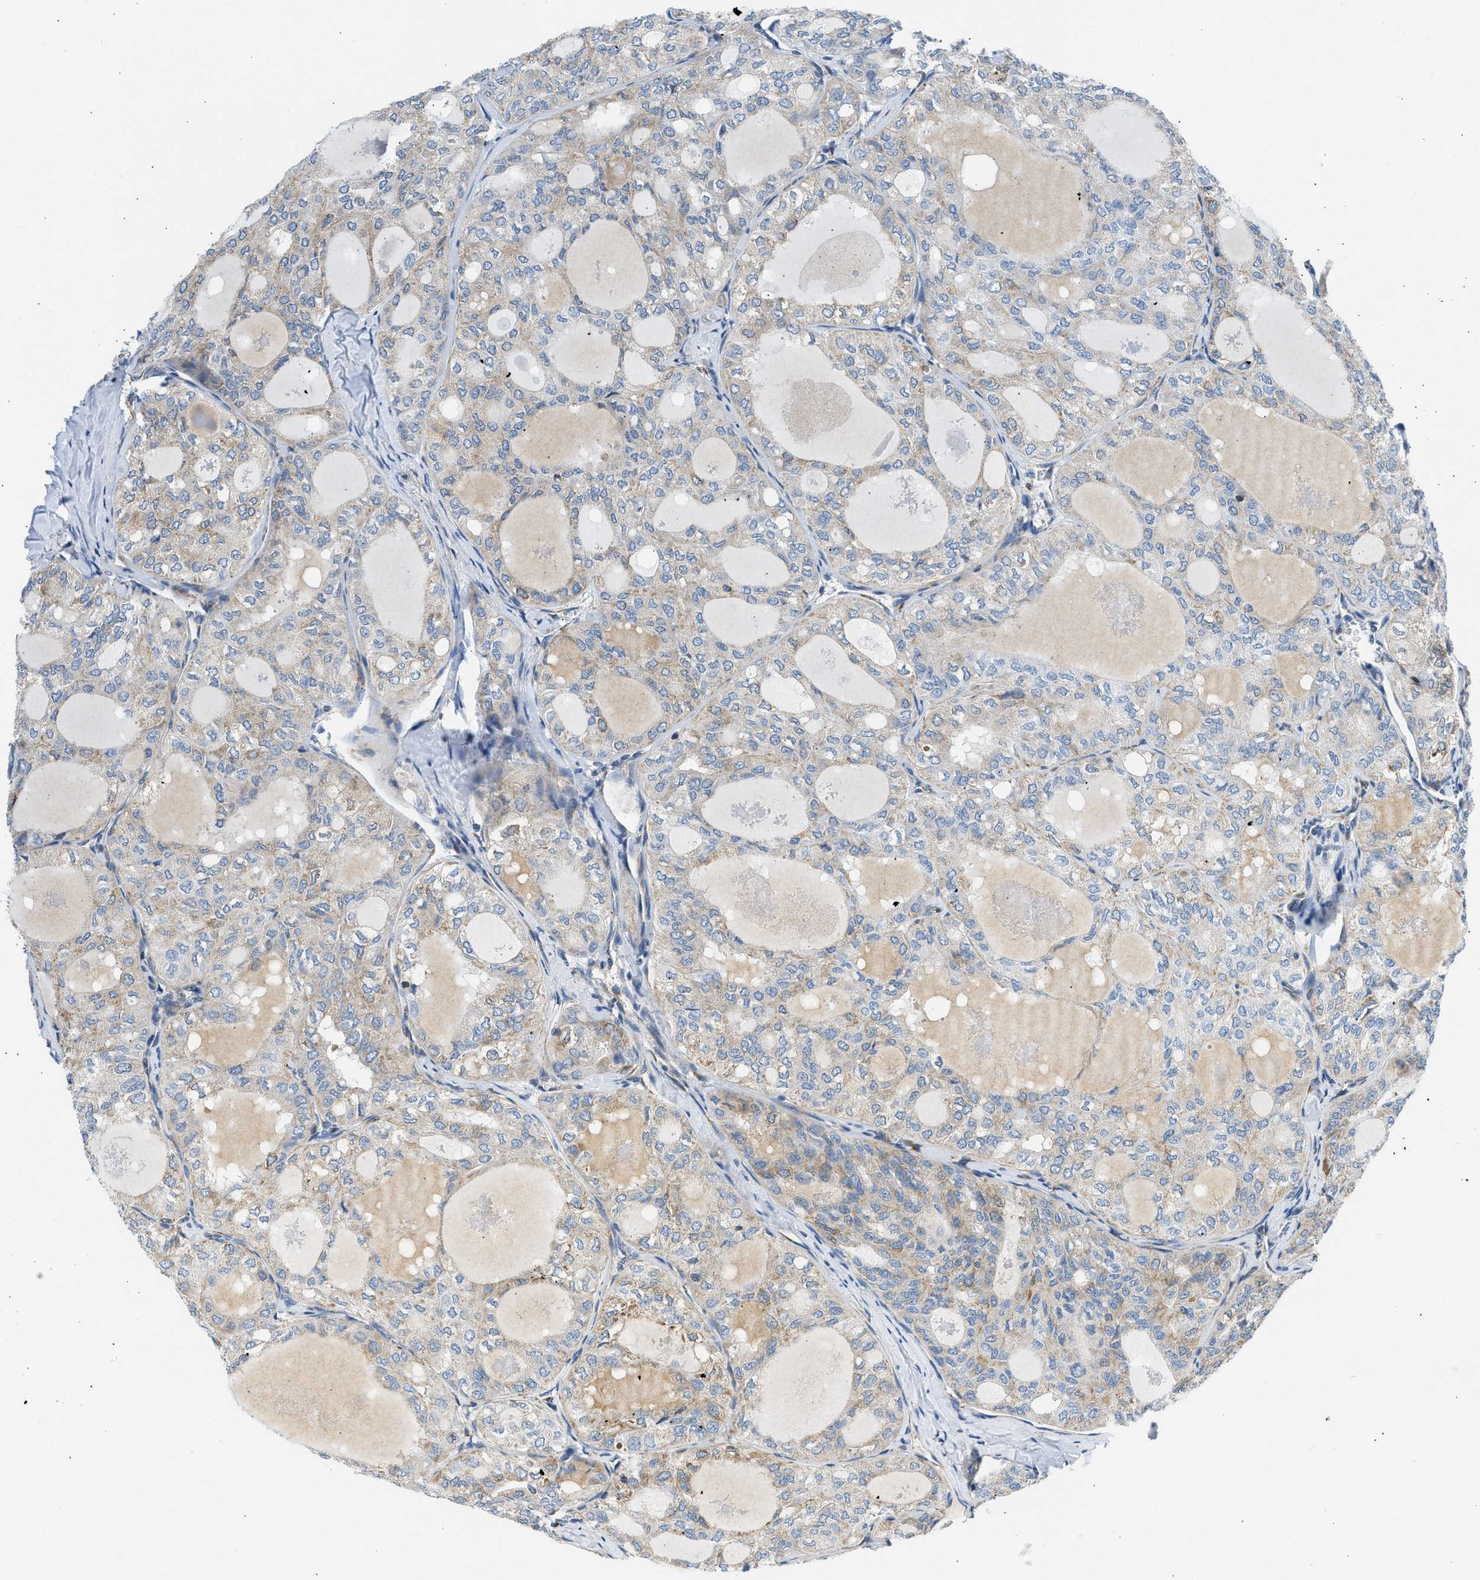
{"staining": {"intensity": "weak", "quantity": ">75%", "location": "cytoplasmic/membranous"}, "tissue": "thyroid cancer", "cell_type": "Tumor cells", "image_type": "cancer", "snomed": [{"axis": "morphology", "description": "Follicular adenoma carcinoma, NOS"}, {"axis": "topography", "description": "Thyroid gland"}], "caption": "High-magnification brightfield microscopy of thyroid follicular adenoma carcinoma stained with DAB (3,3'-diaminobenzidine) (brown) and counterstained with hematoxylin (blue). tumor cells exhibit weak cytoplasmic/membranous expression is appreciated in about>75% of cells. Using DAB (3,3'-diaminobenzidine) (brown) and hematoxylin (blue) stains, captured at high magnification using brightfield microscopy.", "gene": "CAMKK2", "patient": {"sex": "male", "age": 75}}